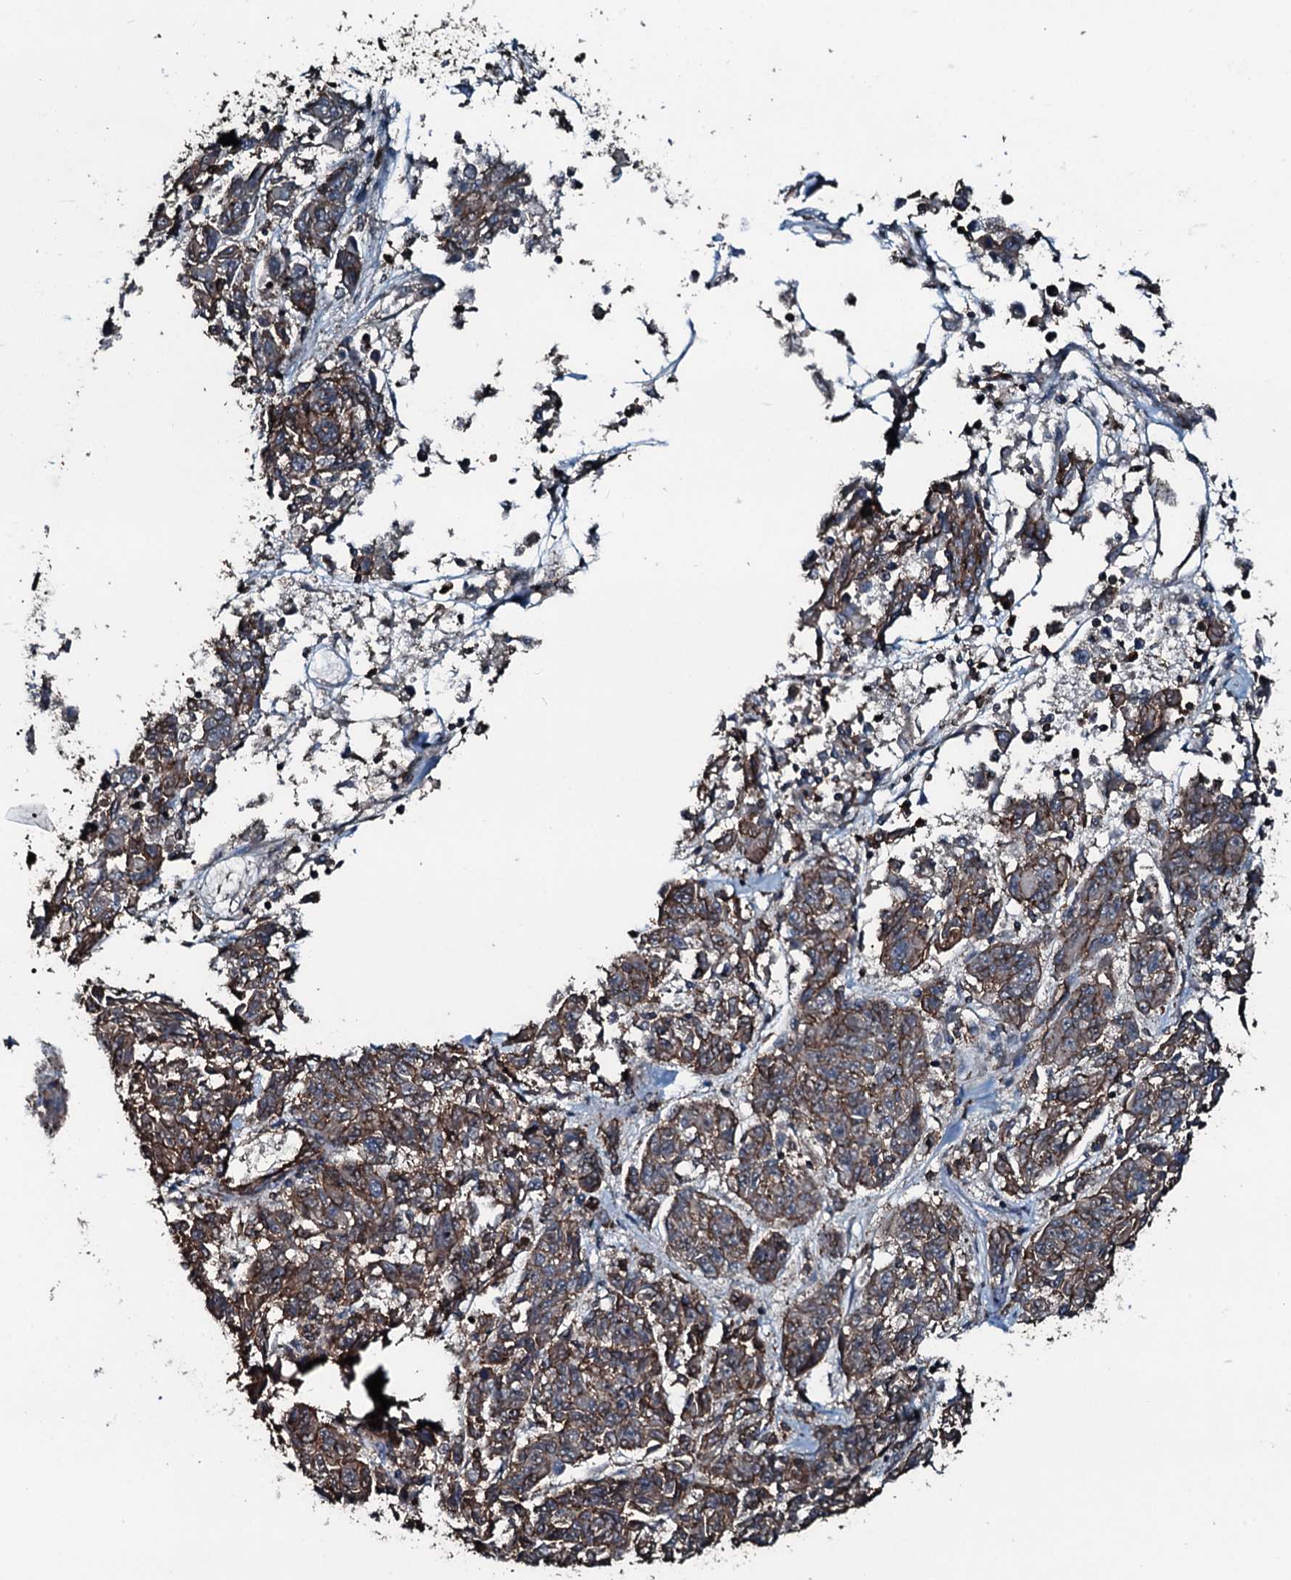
{"staining": {"intensity": "moderate", "quantity": ">75%", "location": "cytoplasmic/membranous"}, "tissue": "melanoma", "cell_type": "Tumor cells", "image_type": "cancer", "snomed": [{"axis": "morphology", "description": "Malignant melanoma, NOS"}, {"axis": "topography", "description": "Skin"}], "caption": "Immunohistochemical staining of human malignant melanoma shows medium levels of moderate cytoplasmic/membranous protein expression in approximately >75% of tumor cells. (DAB (3,3'-diaminobenzidine) IHC, brown staining for protein, blue staining for nuclei).", "gene": "SLC25A38", "patient": {"sex": "male", "age": 53}}